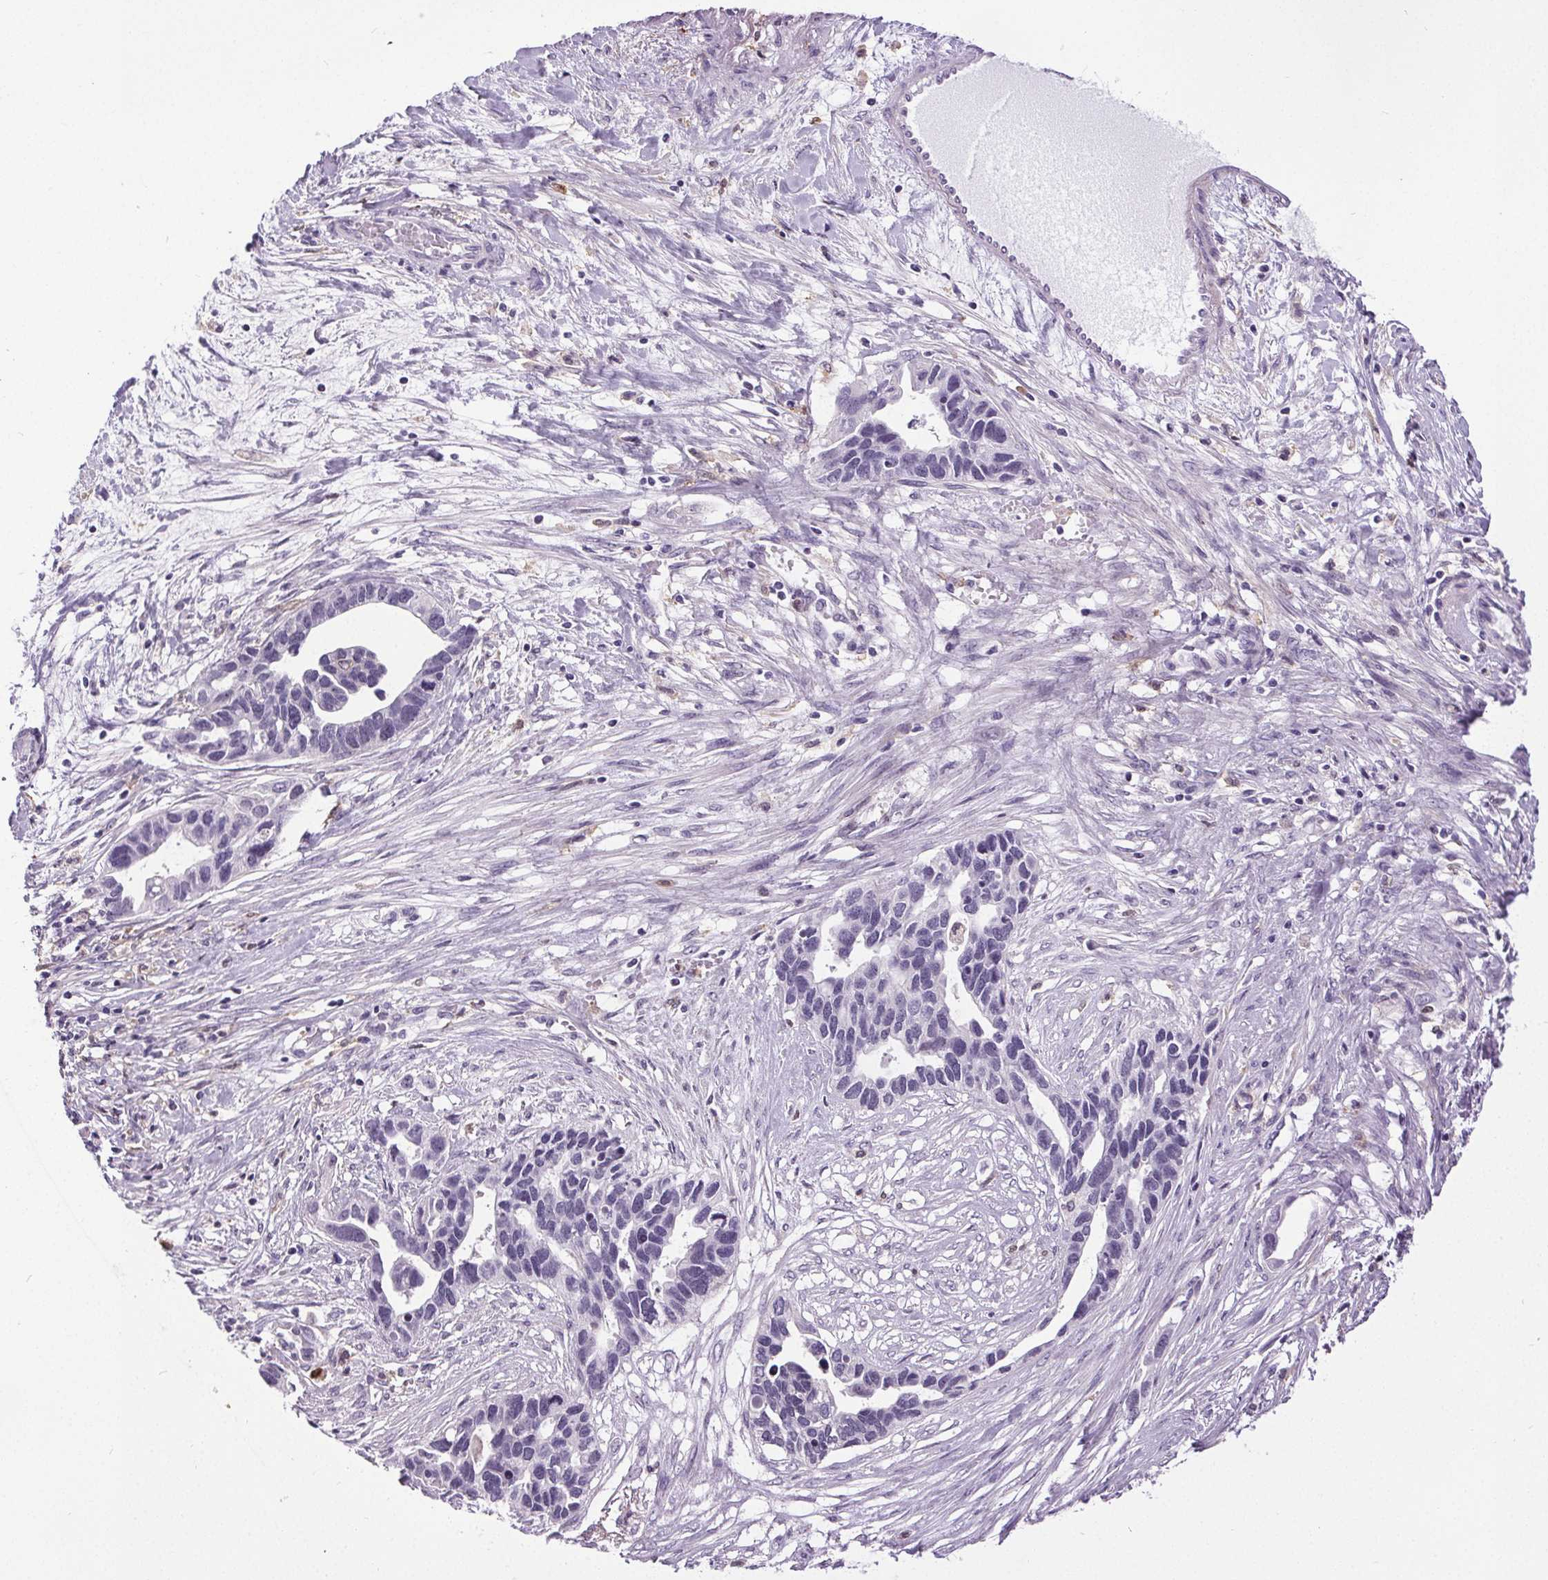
{"staining": {"intensity": "negative", "quantity": "none", "location": "none"}, "tissue": "ovarian cancer", "cell_type": "Tumor cells", "image_type": "cancer", "snomed": [{"axis": "morphology", "description": "Cystadenocarcinoma, serous, NOS"}, {"axis": "topography", "description": "Ovary"}], "caption": "High magnification brightfield microscopy of ovarian cancer stained with DAB (3,3'-diaminobenzidine) (brown) and counterstained with hematoxylin (blue): tumor cells show no significant expression.", "gene": "TMEM240", "patient": {"sex": "female", "age": 54}}